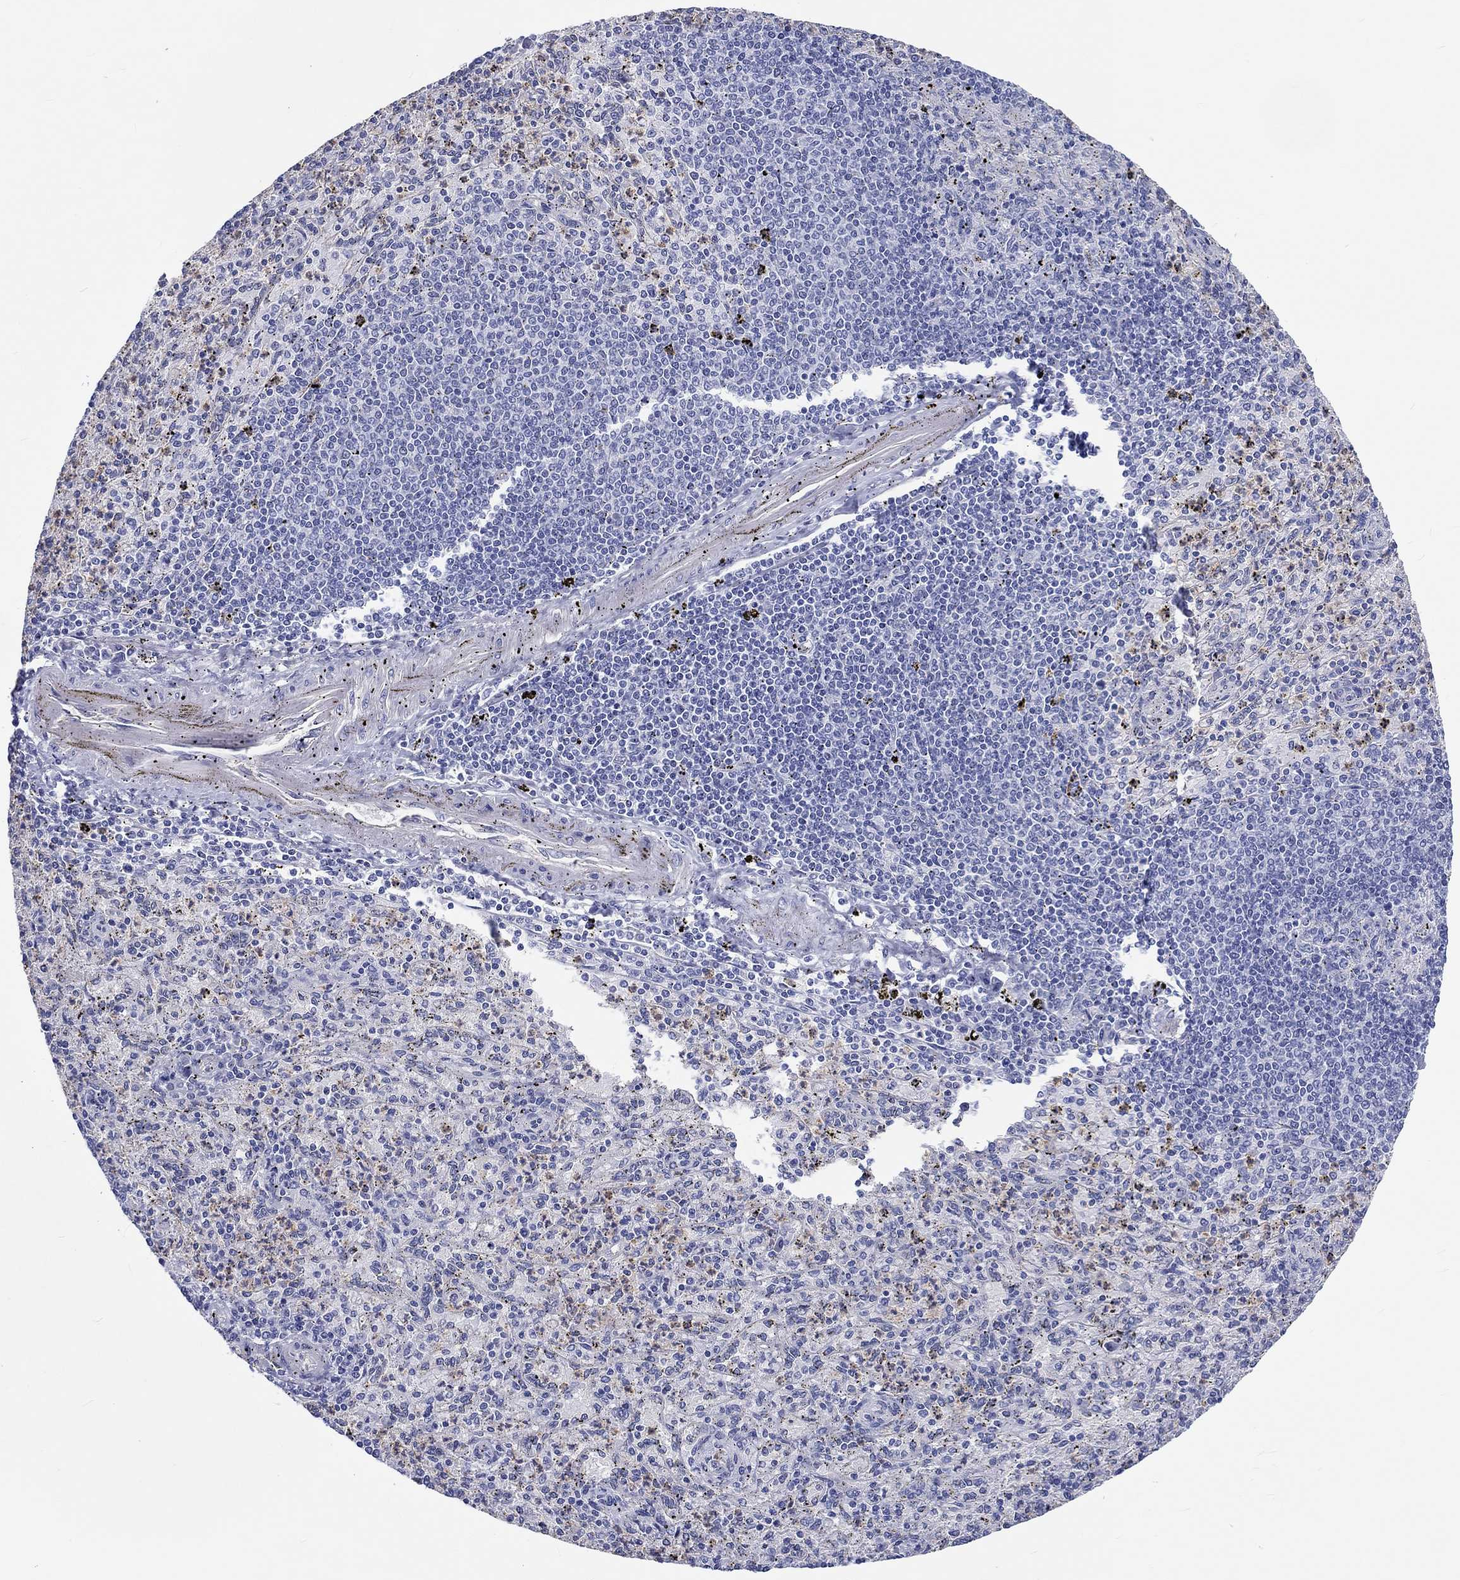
{"staining": {"intensity": "negative", "quantity": "none", "location": "none"}, "tissue": "spleen", "cell_type": "Cells in red pulp", "image_type": "normal", "snomed": [{"axis": "morphology", "description": "Normal tissue, NOS"}, {"axis": "topography", "description": "Spleen"}], "caption": "High power microscopy image of an immunohistochemistry (IHC) micrograph of normal spleen, revealing no significant staining in cells in red pulp.", "gene": "CDY1B", "patient": {"sex": "male", "age": 60}}